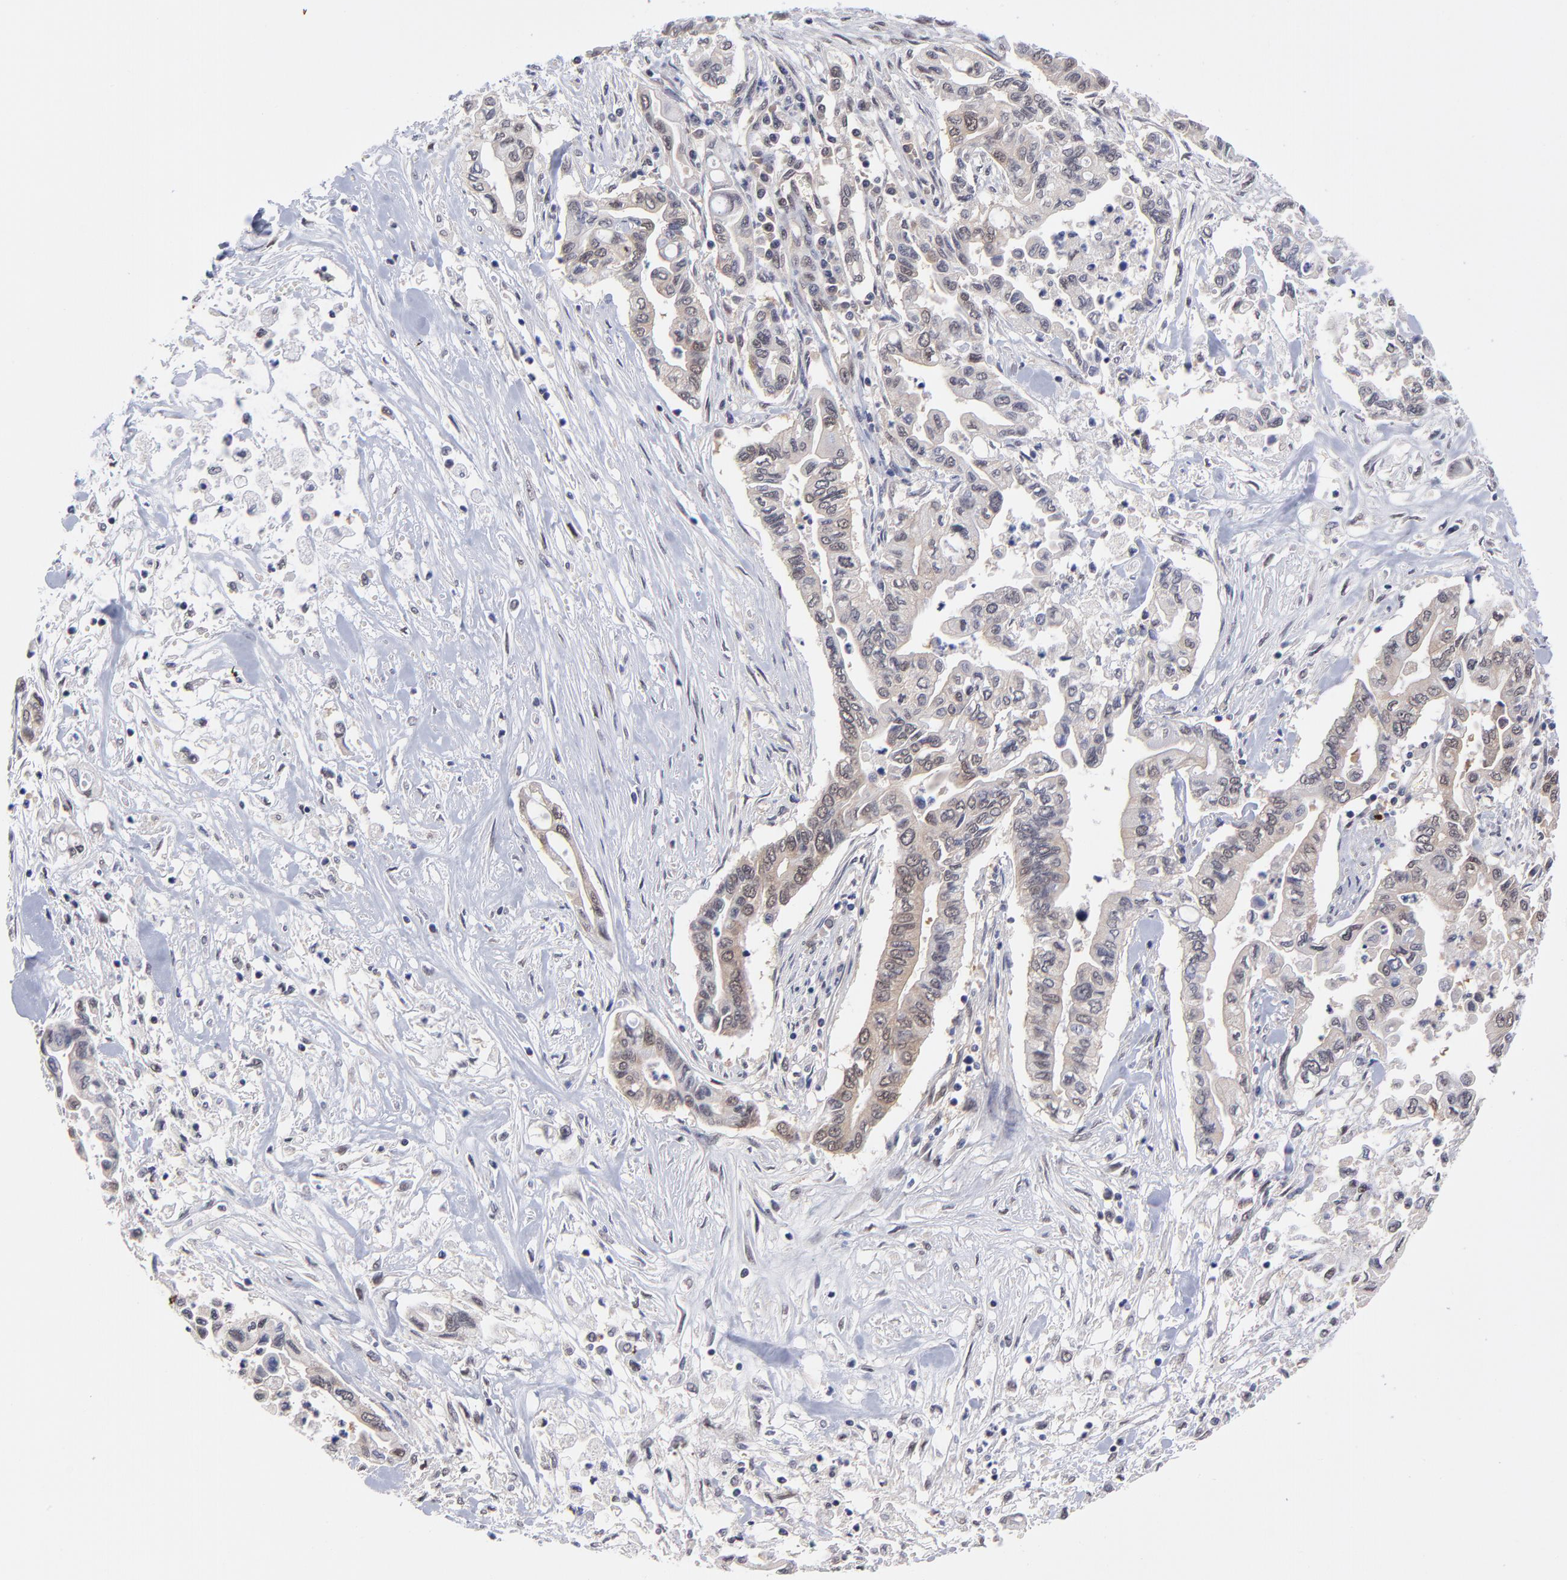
{"staining": {"intensity": "weak", "quantity": ">75%", "location": "cytoplasmic/membranous"}, "tissue": "pancreatic cancer", "cell_type": "Tumor cells", "image_type": "cancer", "snomed": [{"axis": "morphology", "description": "Adenocarcinoma, NOS"}, {"axis": "topography", "description": "Pancreas"}], "caption": "Approximately >75% of tumor cells in pancreatic cancer display weak cytoplasmic/membranous protein expression as visualized by brown immunohistochemical staining.", "gene": "UBE2E3", "patient": {"sex": "female", "age": 57}}